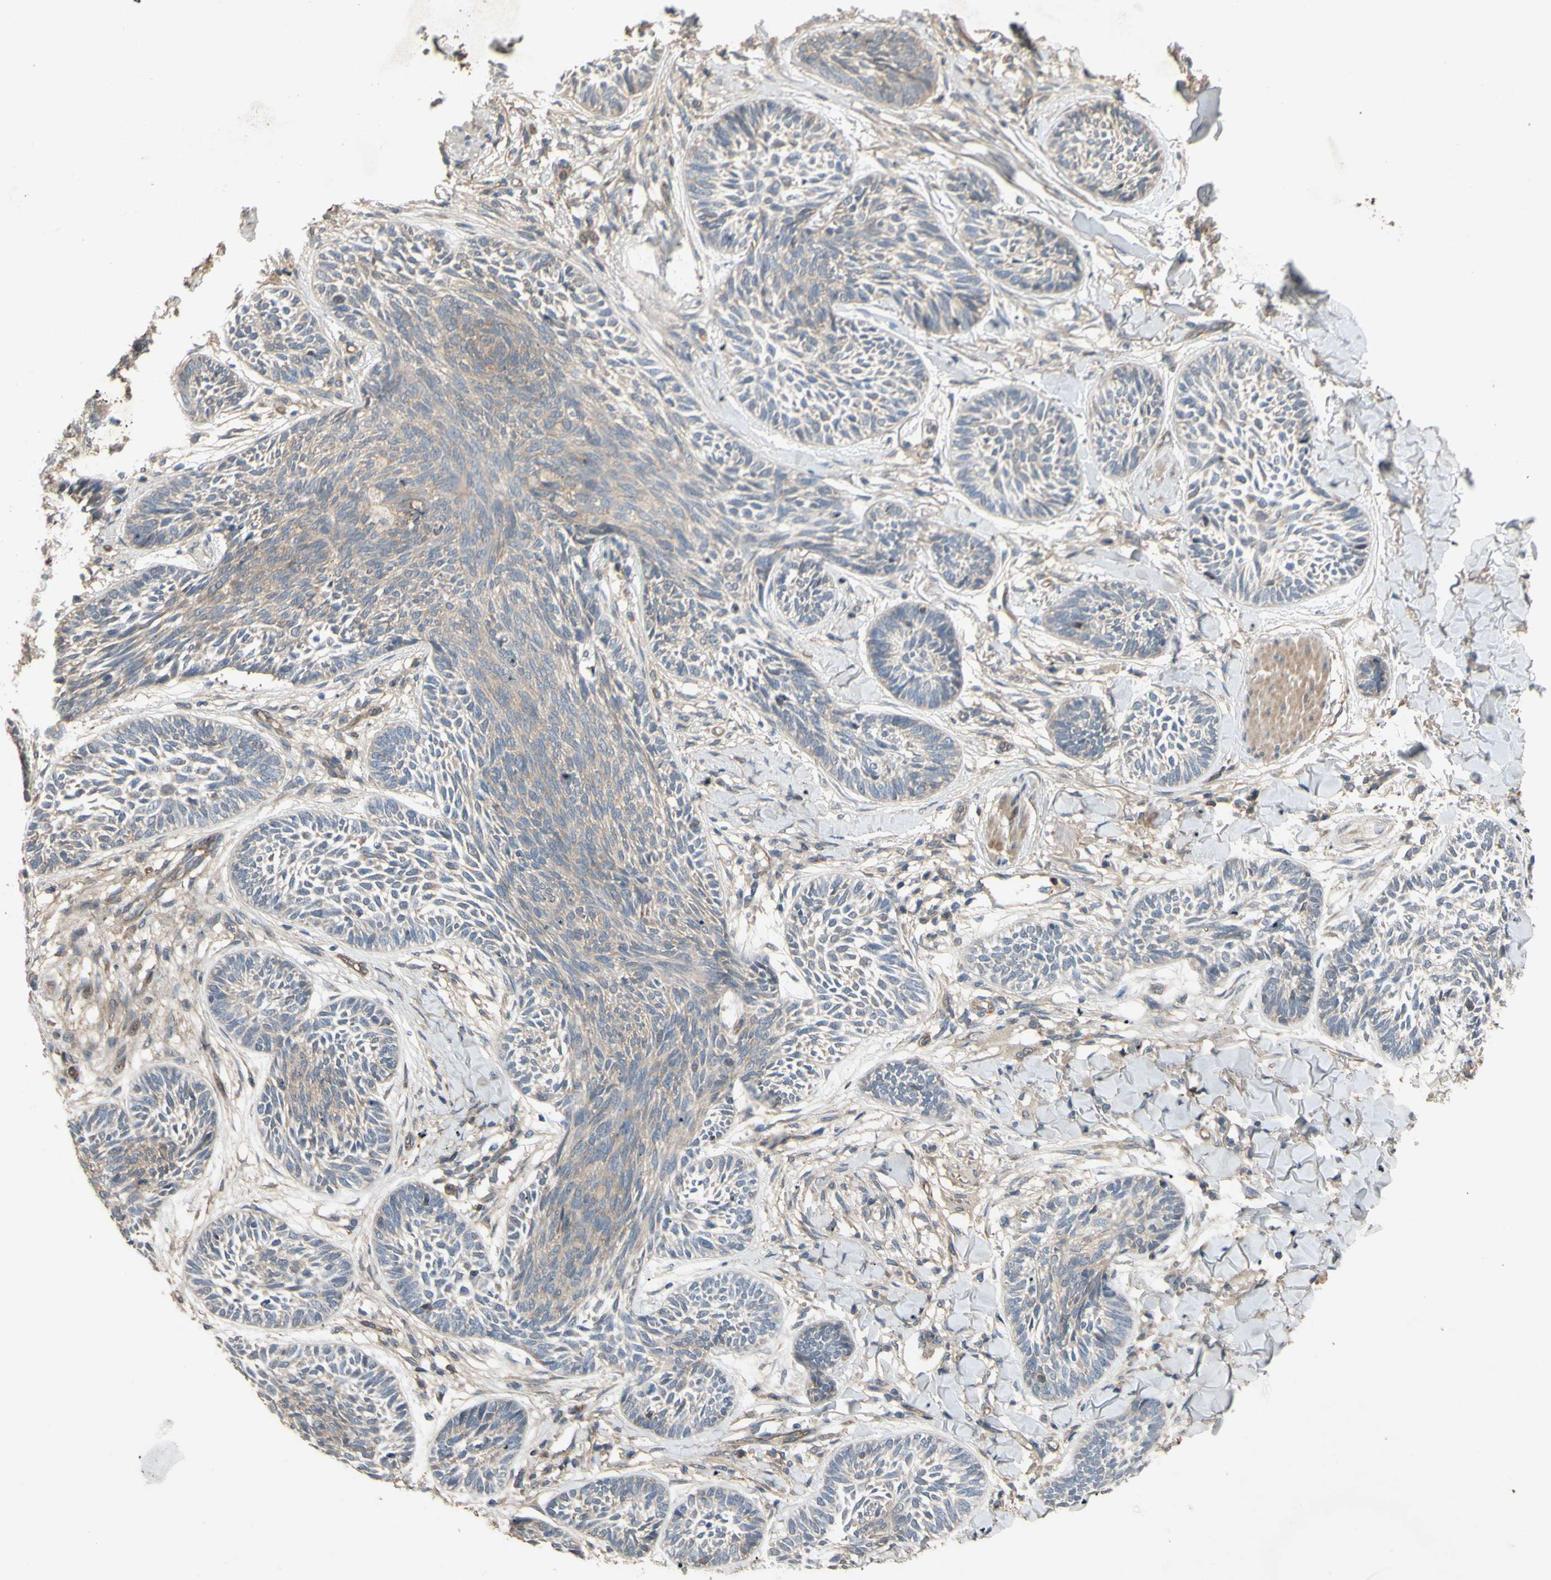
{"staining": {"intensity": "weak", "quantity": "25%-75%", "location": "cytoplasmic/membranous"}, "tissue": "skin cancer", "cell_type": "Tumor cells", "image_type": "cancer", "snomed": [{"axis": "morphology", "description": "Papilloma, NOS"}, {"axis": "morphology", "description": "Basal cell carcinoma"}, {"axis": "topography", "description": "Skin"}], "caption": "This is an image of immunohistochemistry staining of skin papilloma, which shows weak positivity in the cytoplasmic/membranous of tumor cells.", "gene": "SHROOM4", "patient": {"sex": "male", "age": 87}}